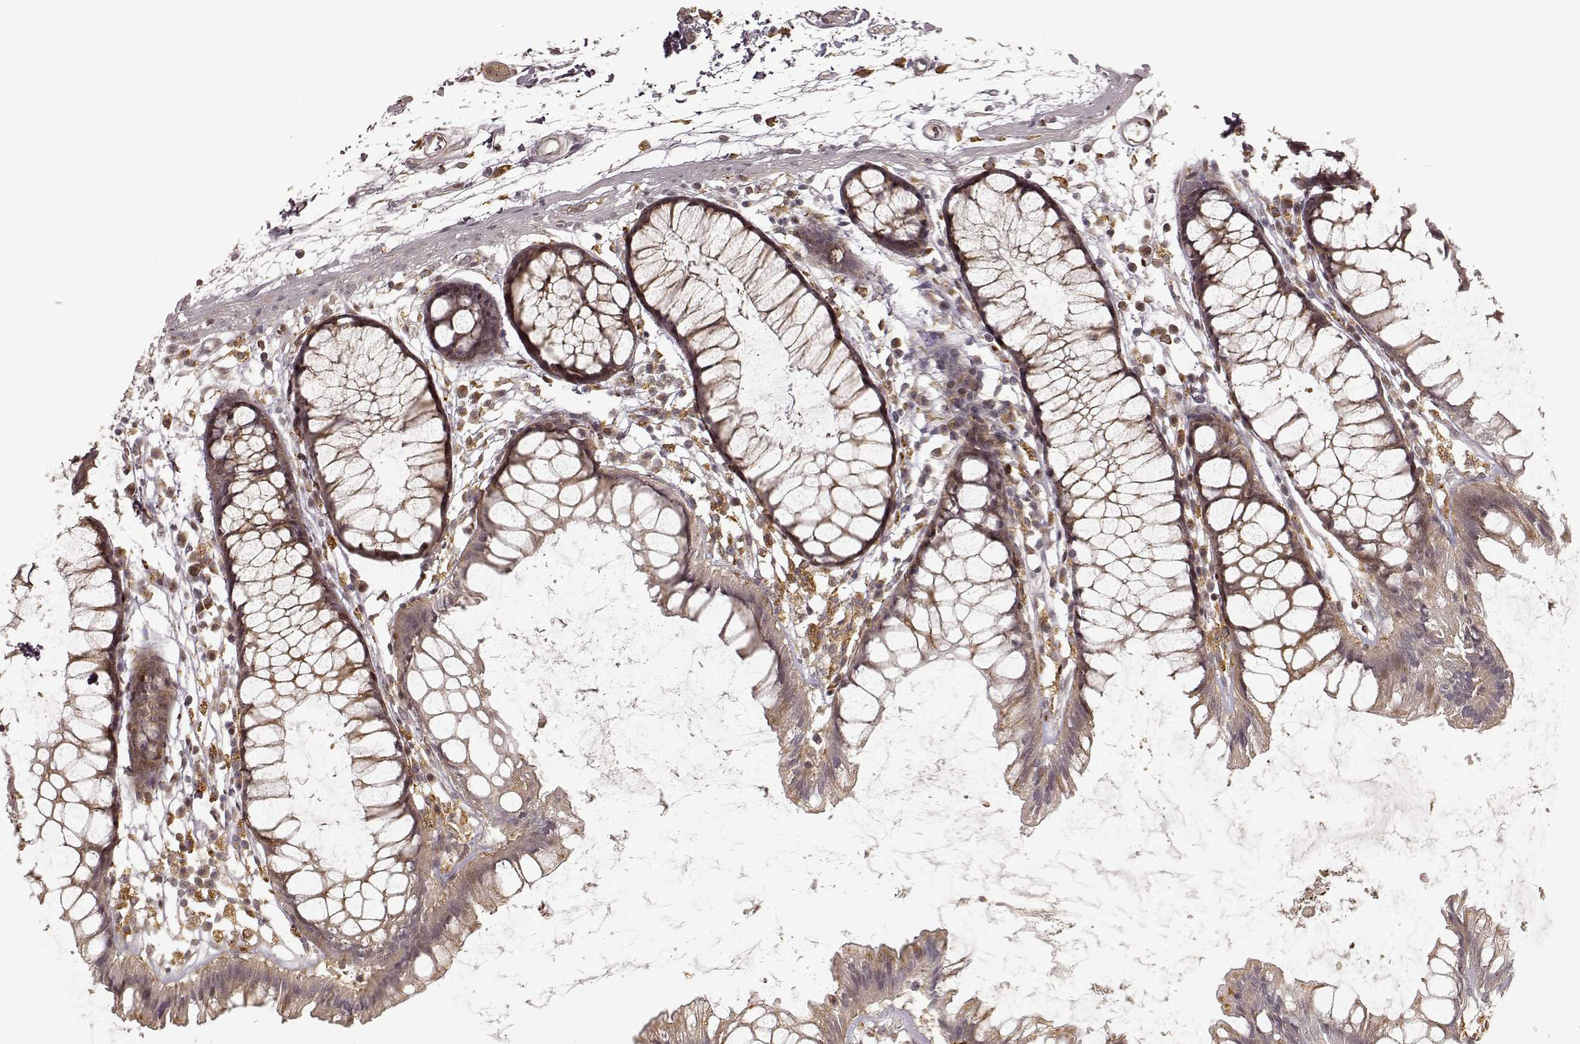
{"staining": {"intensity": "weak", "quantity": "25%-75%", "location": "cytoplasmic/membranous"}, "tissue": "colon", "cell_type": "Endothelial cells", "image_type": "normal", "snomed": [{"axis": "morphology", "description": "Normal tissue, NOS"}, {"axis": "morphology", "description": "Adenocarcinoma, NOS"}, {"axis": "topography", "description": "Colon"}], "caption": "A high-resolution histopathology image shows IHC staining of benign colon, which shows weak cytoplasmic/membranous staining in about 25%-75% of endothelial cells.", "gene": "SLC12A9", "patient": {"sex": "male", "age": 65}}